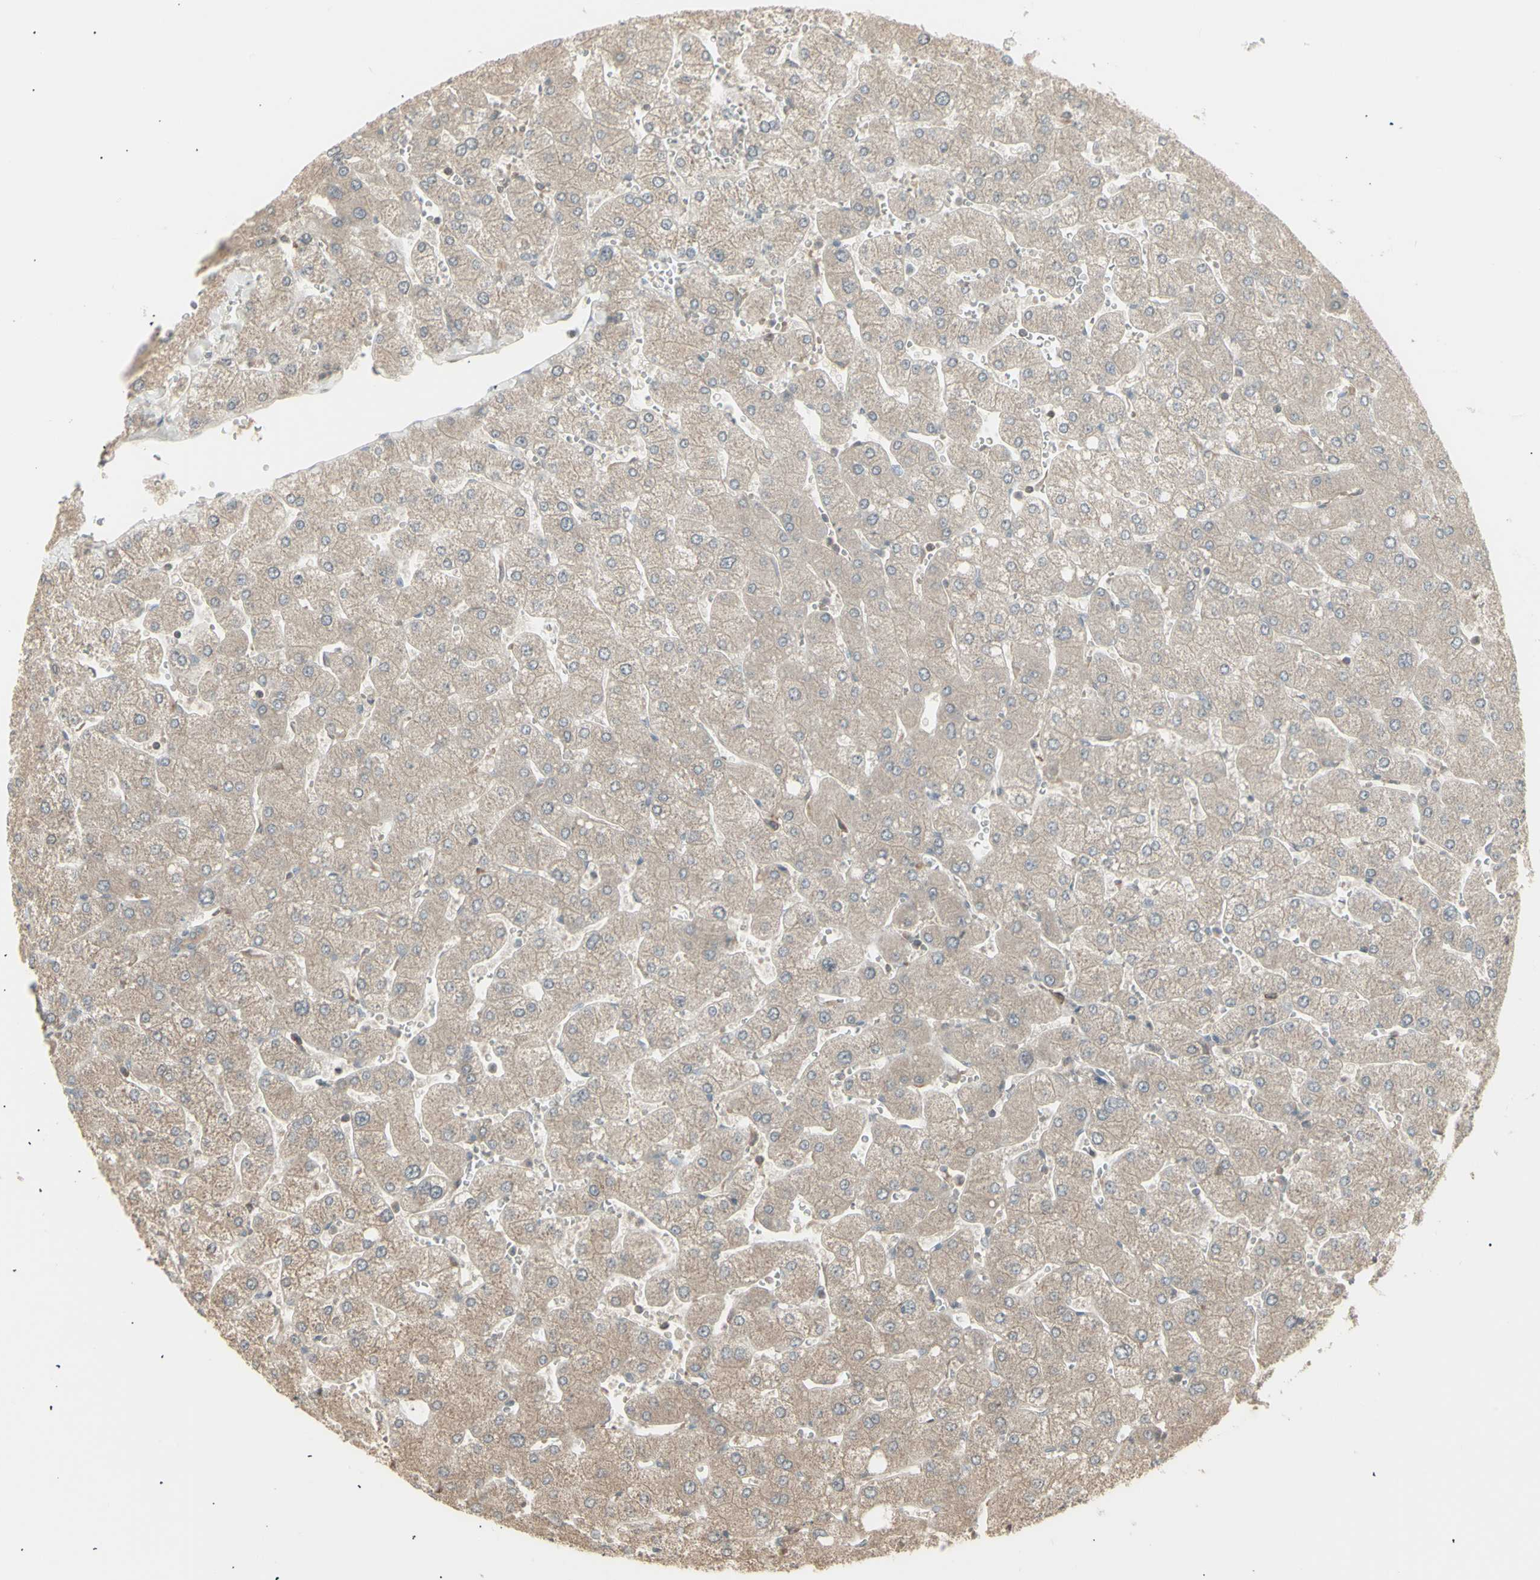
{"staining": {"intensity": "weak", "quantity": ">75%", "location": "cytoplasmic/membranous"}, "tissue": "liver", "cell_type": "Cholangiocytes", "image_type": "normal", "snomed": [{"axis": "morphology", "description": "Normal tissue, NOS"}, {"axis": "topography", "description": "Liver"}], "caption": "This micrograph displays immunohistochemistry (IHC) staining of unremarkable human liver, with low weak cytoplasmic/membranous positivity in about >75% of cholangiocytes.", "gene": "CSK", "patient": {"sex": "male", "age": 55}}